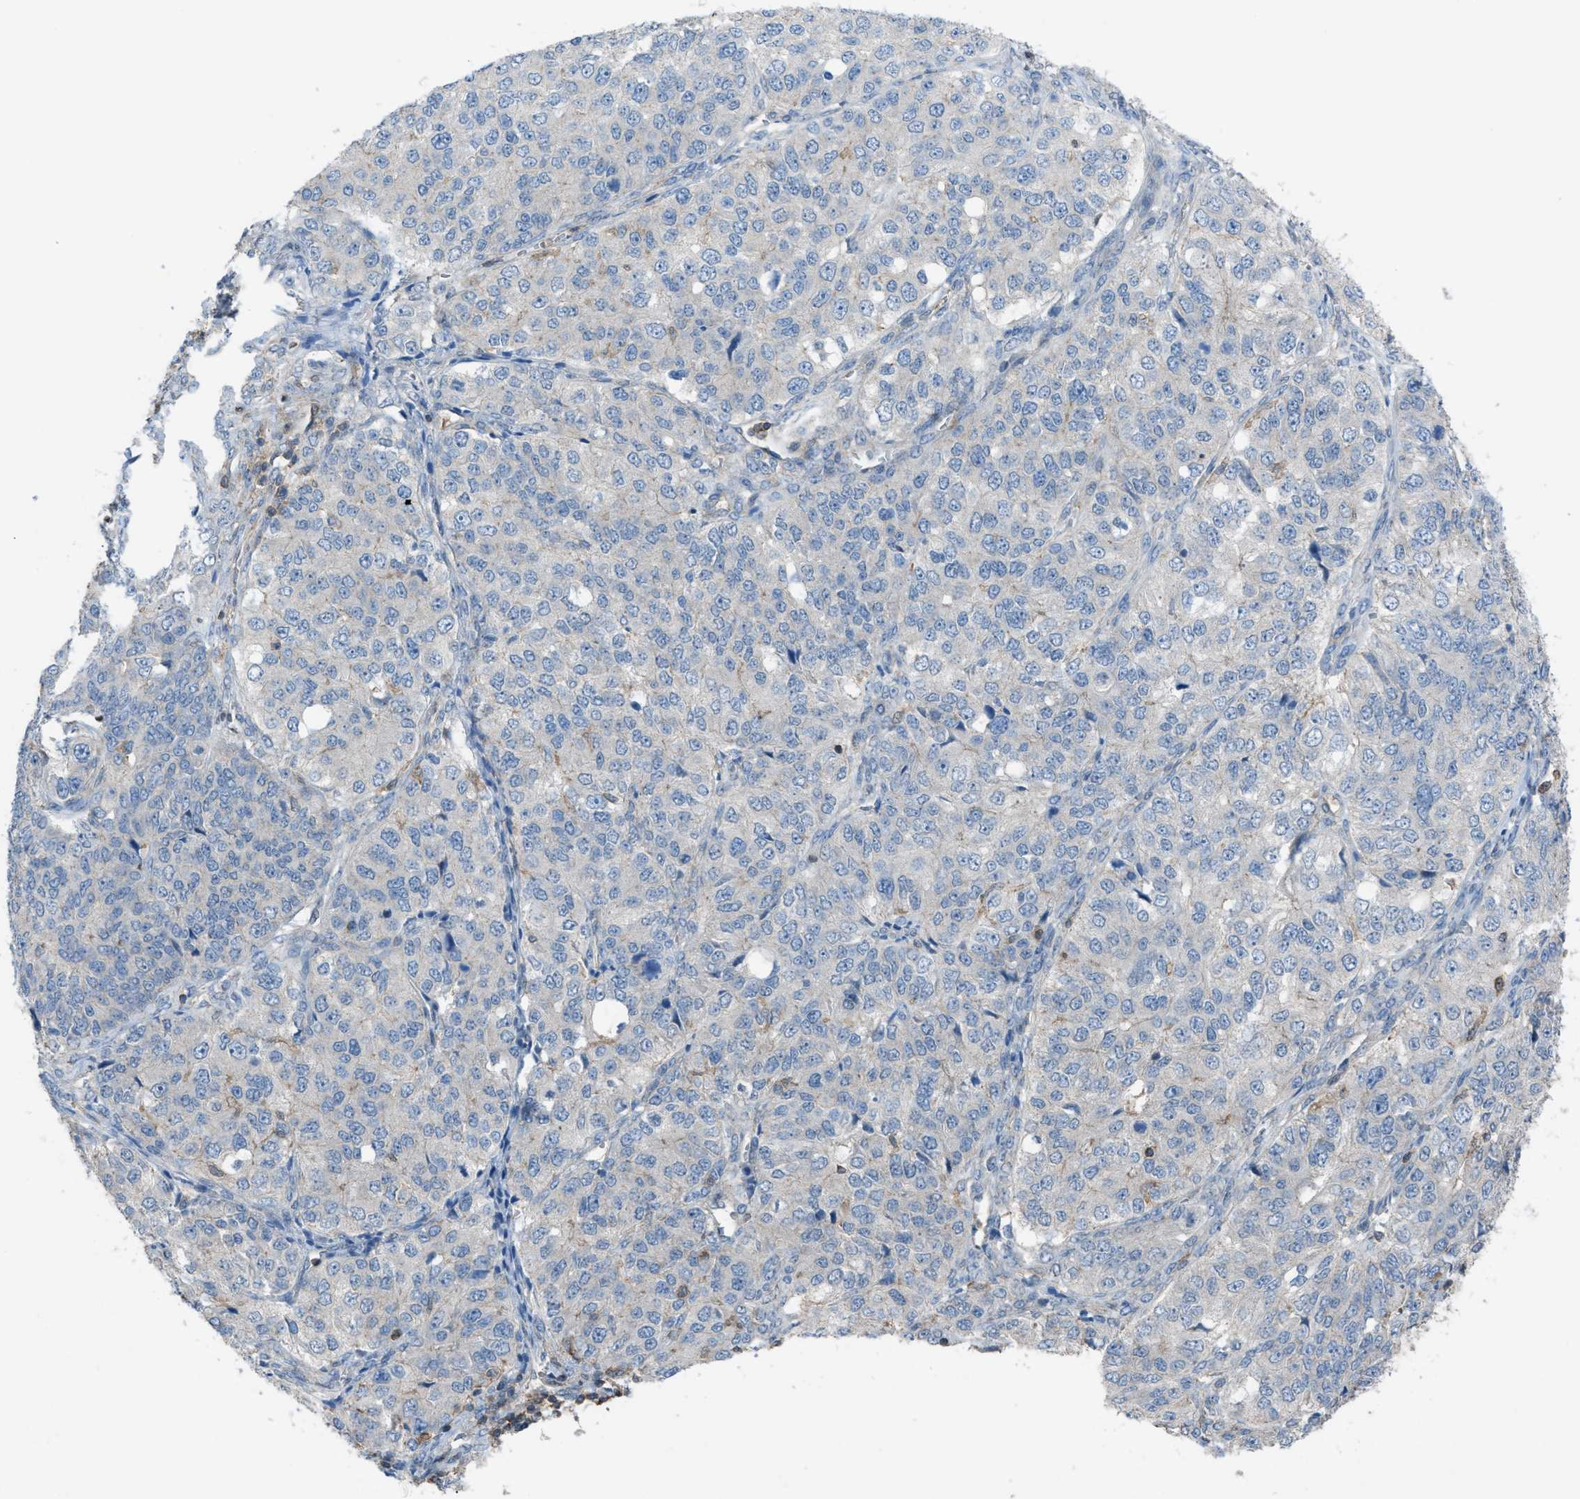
{"staining": {"intensity": "negative", "quantity": "none", "location": "none"}, "tissue": "ovarian cancer", "cell_type": "Tumor cells", "image_type": "cancer", "snomed": [{"axis": "morphology", "description": "Carcinoma, endometroid"}, {"axis": "topography", "description": "Ovary"}], "caption": "Immunohistochemical staining of ovarian cancer (endometroid carcinoma) exhibits no significant positivity in tumor cells.", "gene": "NCK2", "patient": {"sex": "female", "age": 51}}